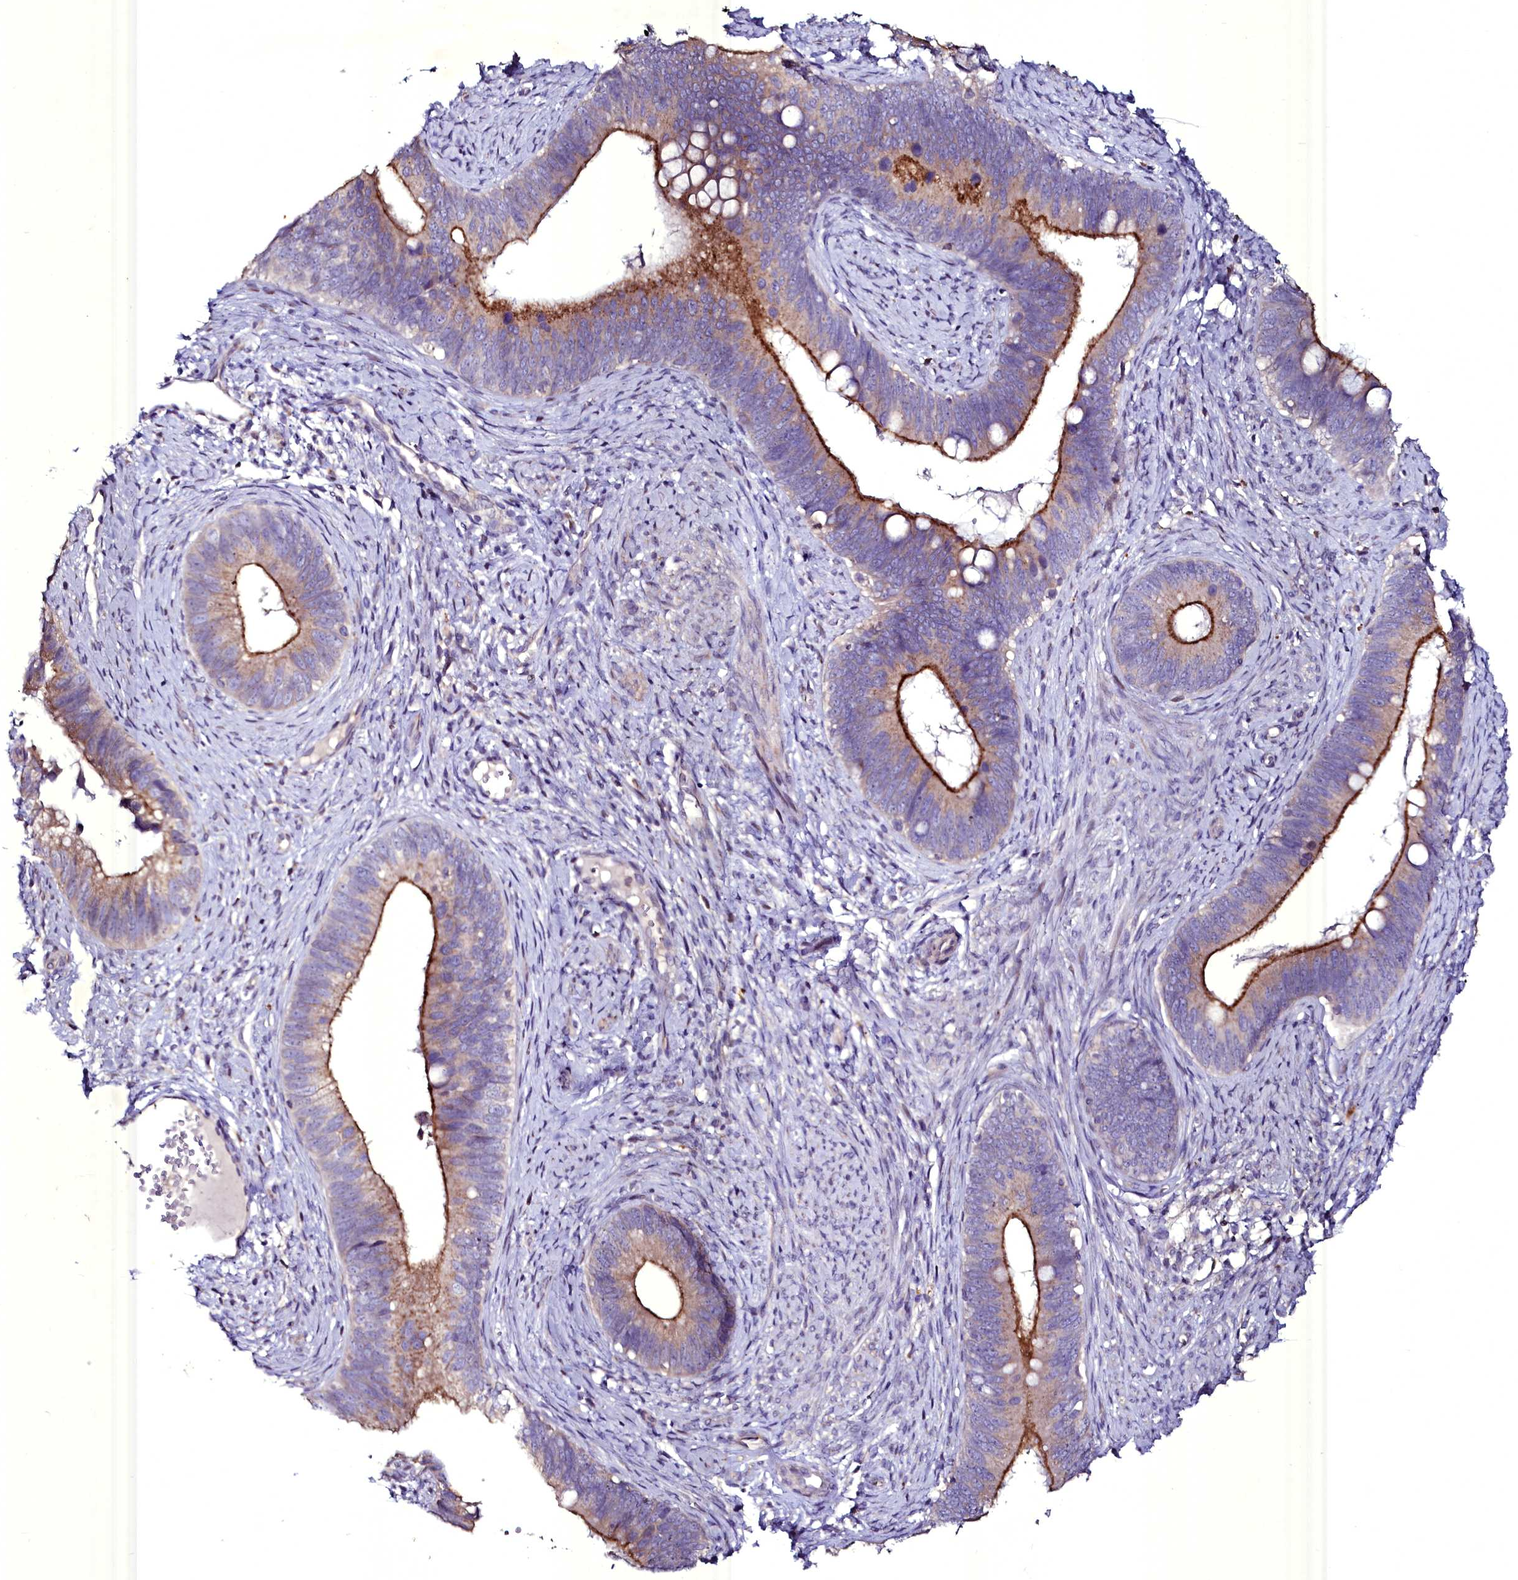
{"staining": {"intensity": "strong", "quantity": "25%-75%", "location": "cytoplasmic/membranous"}, "tissue": "cervical cancer", "cell_type": "Tumor cells", "image_type": "cancer", "snomed": [{"axis": "morphology", "description": "Adenocarcinoma, NOS"}, {"axis": "topography", "description": "Cervix"}], "caption": "Protein expression analysis of cervical adenocarcinoma shows strong cytoplasmic/membranous staining in about 25%-75% of tumor cells.", "gene": "SELENOT", "patient": {"sex": "female", "age": 42}}